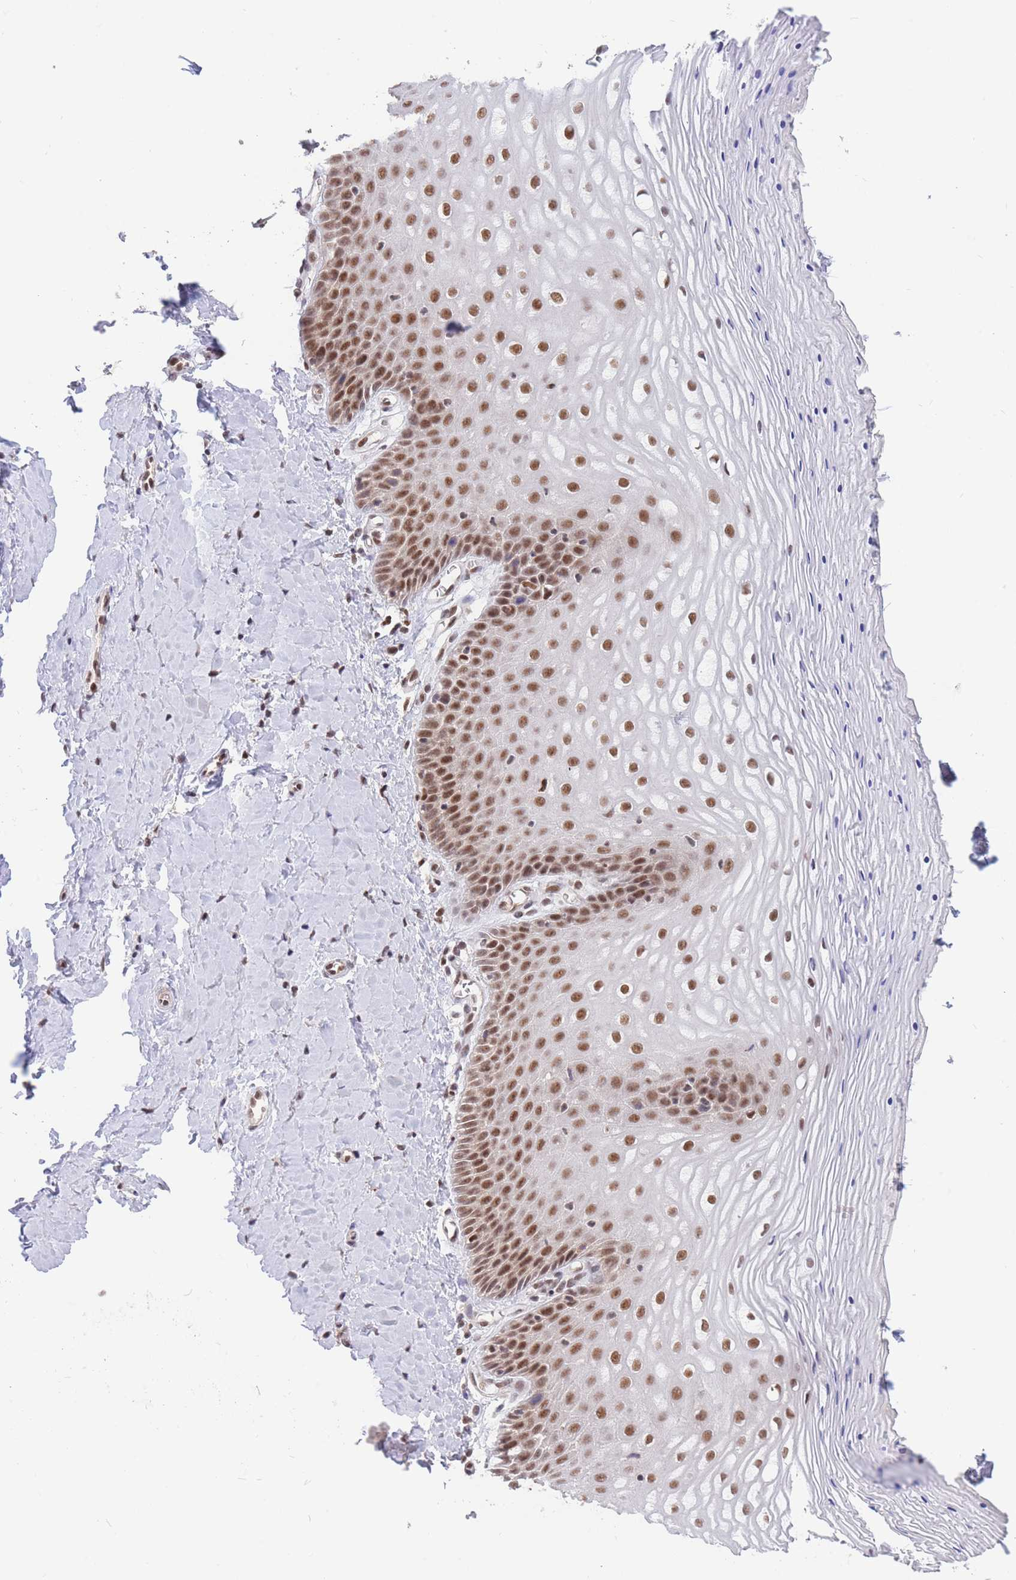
{"staining": {"intensity": "moderate", "quantity": ">75%", "location": "nuclear"}, "tissue": "vagina", "cell_type": "Squamous epithelial cells", "image_type": "normal", "snomed": [{"axis": "morphology", "description": "Normal tissue, NOS"}, {"axis": "topography", "description": "Vagina"}], "caption": "This is an image of immunohistochemistry (IHC) staining of benign vagina, which shows moderate staining in the nuclear of squamous epithelial cells.", "gene": "SMAD9", "patient": {"sex": "female", "age": 65}}